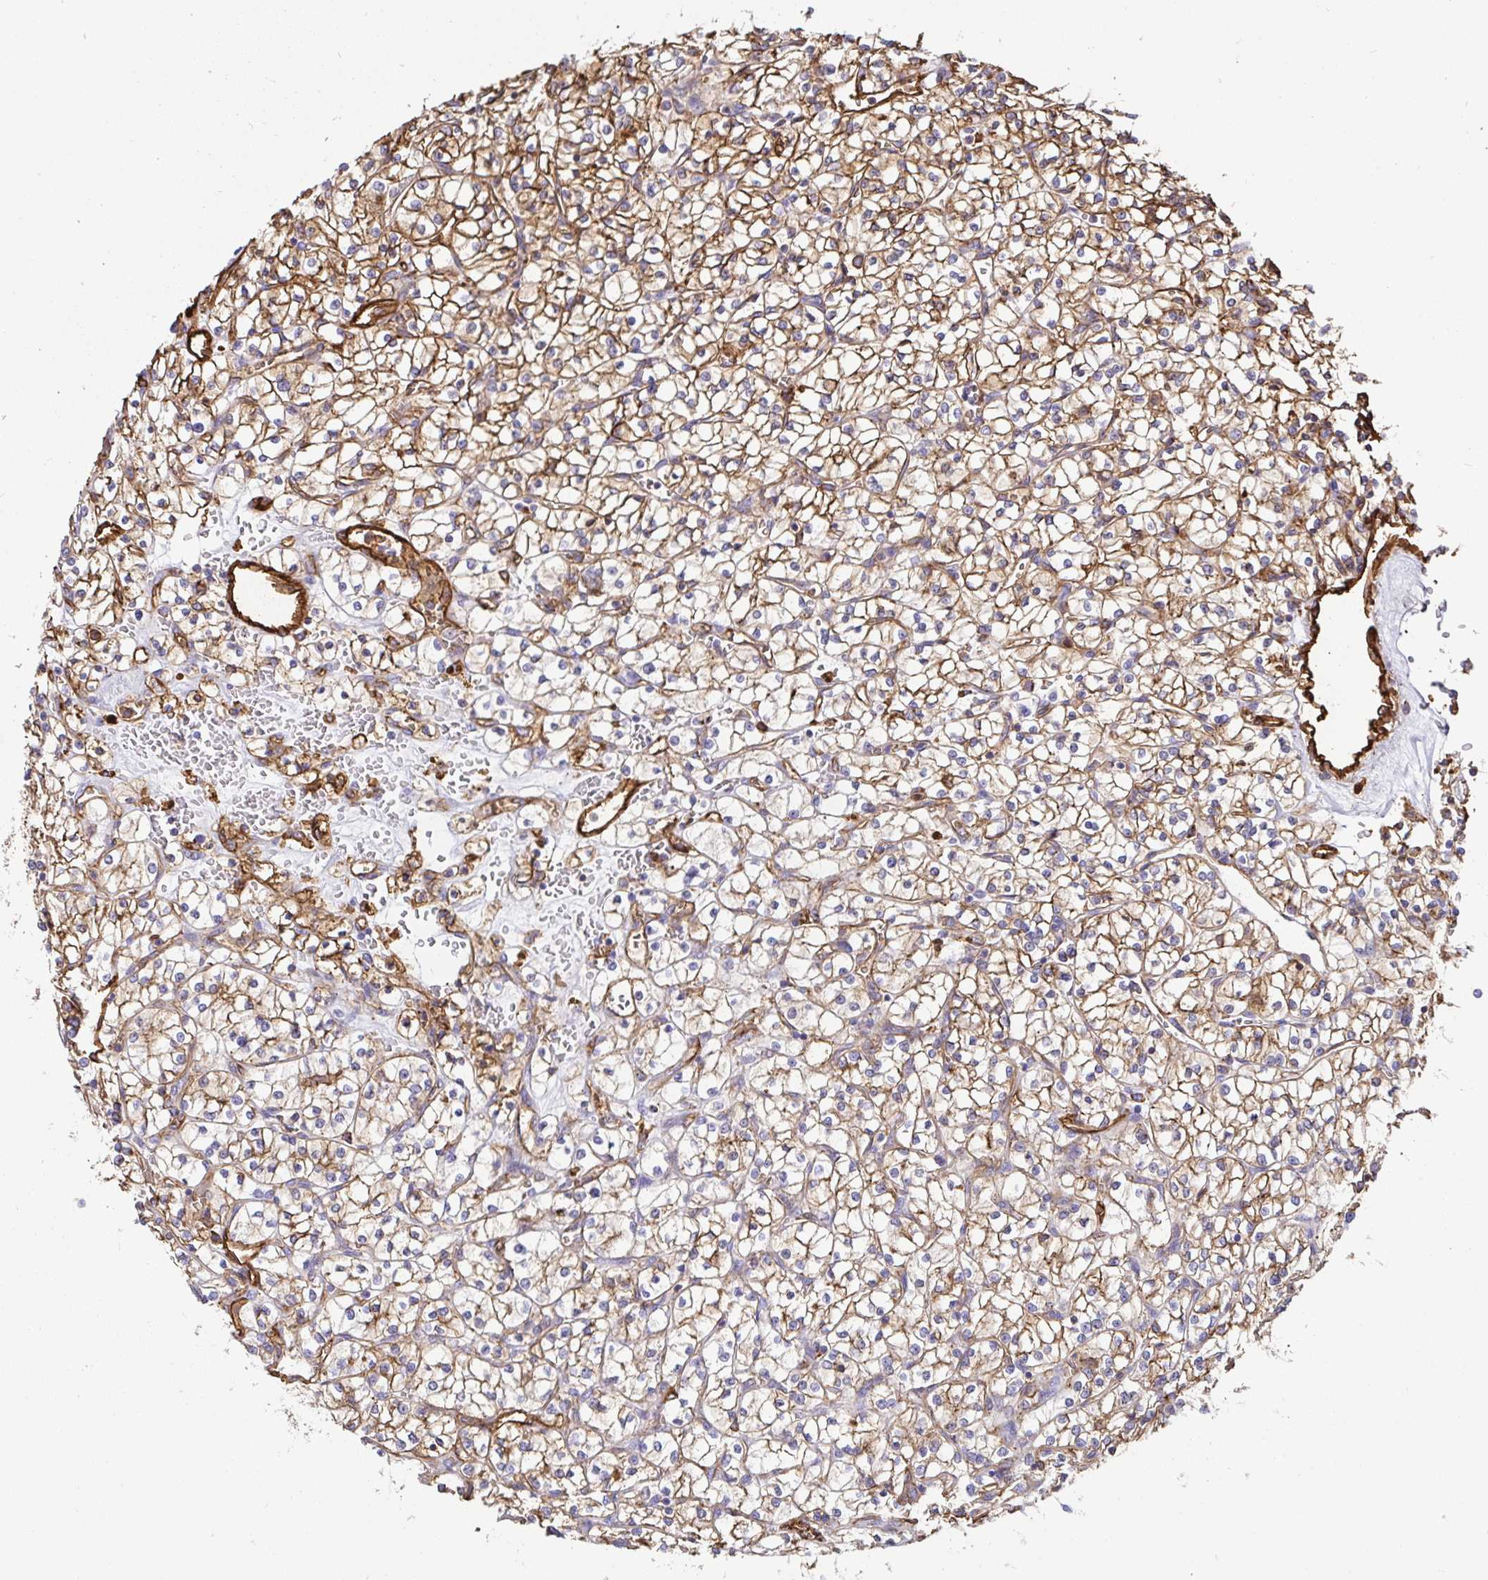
{"staining": {"intensity": "moderate", "quantity": "25%-75%", "location": "cytoplasmic/membranous"}, "tissue": "renal cancer", "cell_type": "Tumor cells", "image_type": "cancer", "snomed": [{"axis": "morphology", "description": "Adenocarcinoma, NOS"}, {"axis": "topography", "description": "Kidney"}], "caption": "Protein positivity by IHC displays moderate cytoplasmic/membranous expression in approximately 25%-75% of tumor cells in renal cancer (adenocarcinoma).", "gene": "ANXA2", "patient": {"sex": "female", "age": 64}}